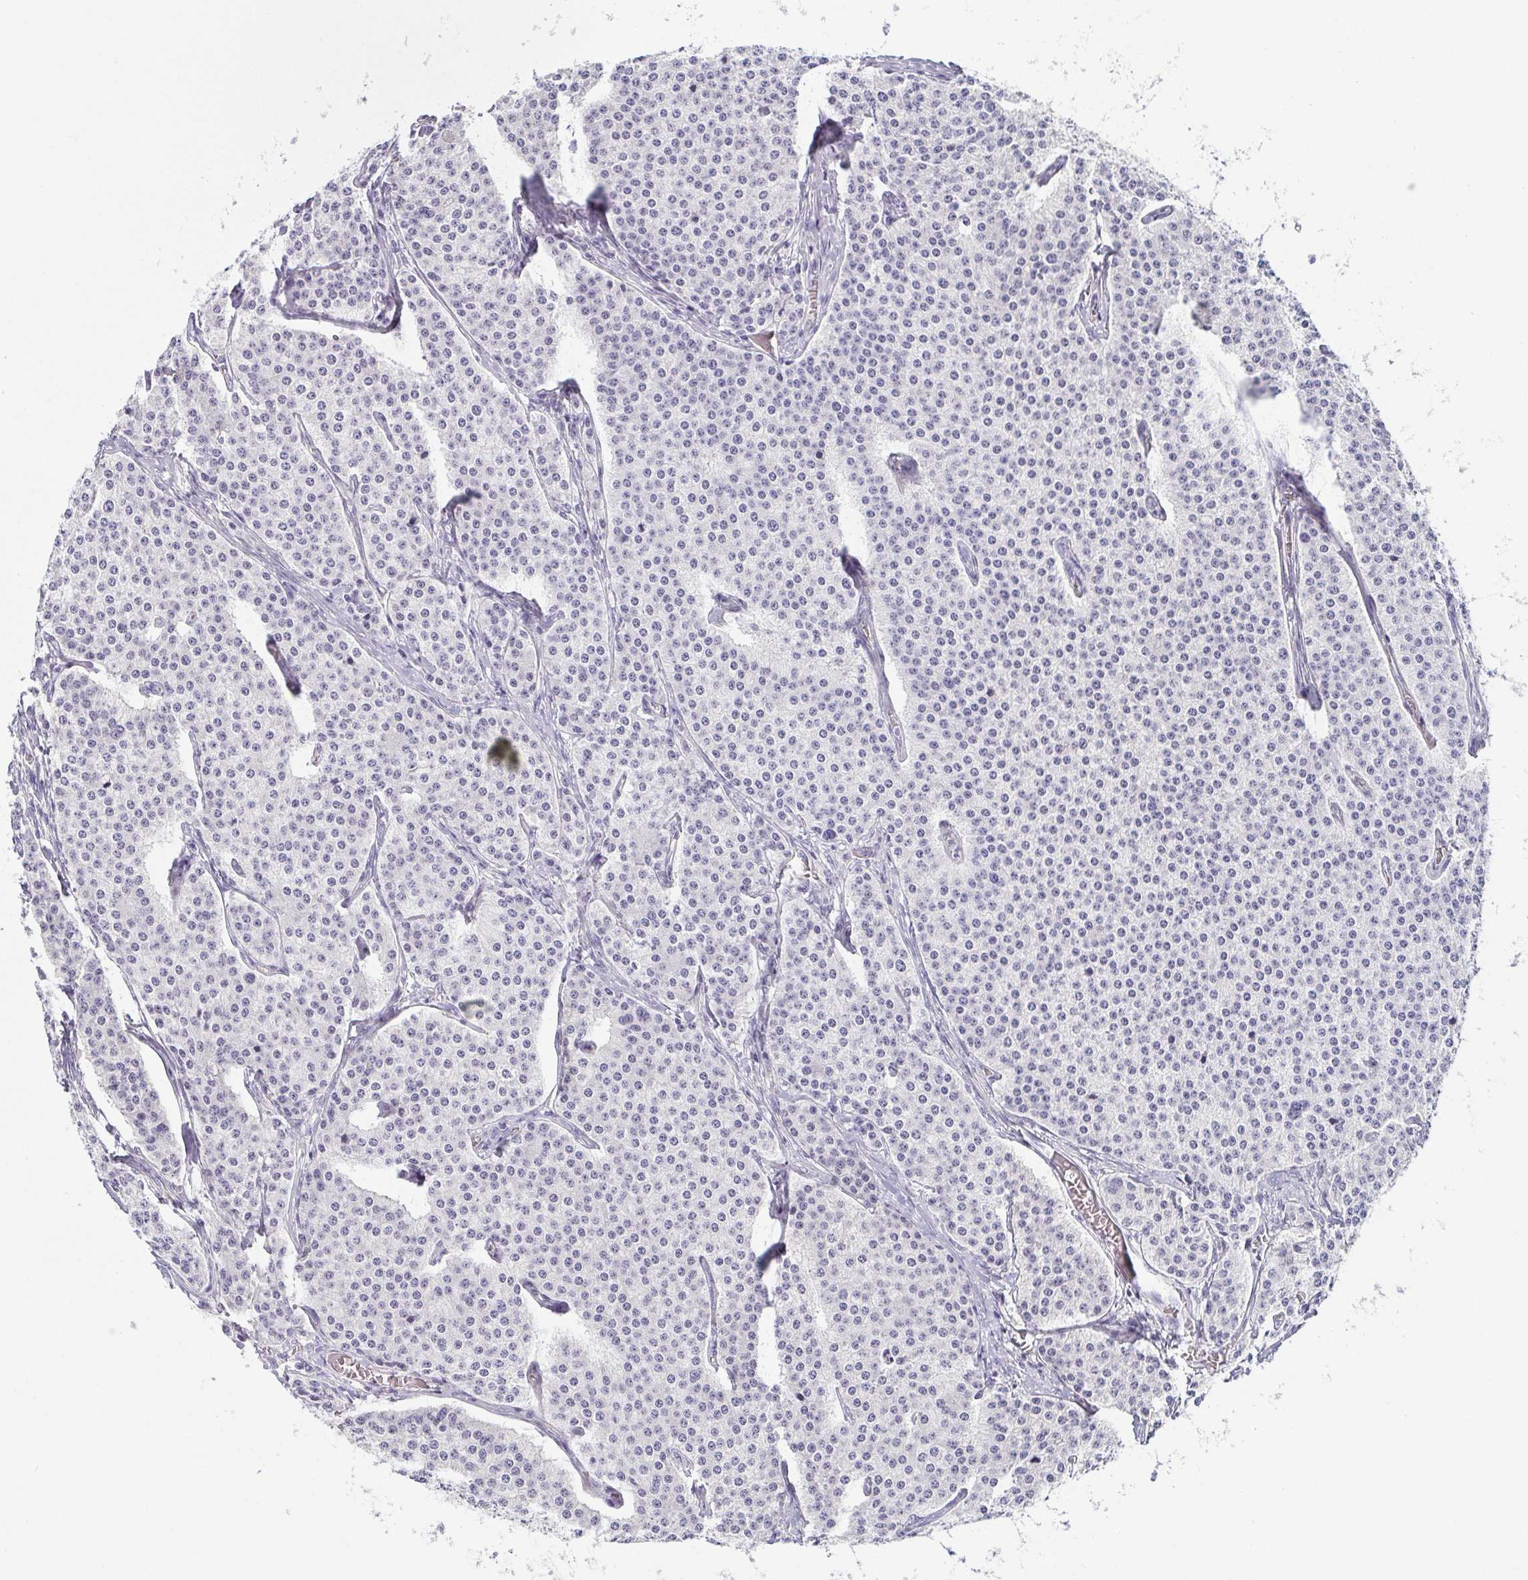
{"staining": {"intensity": "negative", "quantity": "none", "location": "none"}, "tissue": "carcinoid", "cell_type": "Tumor cells", "image_type": "cancer", "snomed": [{"axis": "morphology", "description": "Carcinoid, malignant, NOS"}, {"axis": "topography", "description": "Small intestine"}], "caption": "Tumor cells show no significant protein expression in carcinoid.", "gene": "COL17A1", "patient": {"sex": "female", "age": 64}}